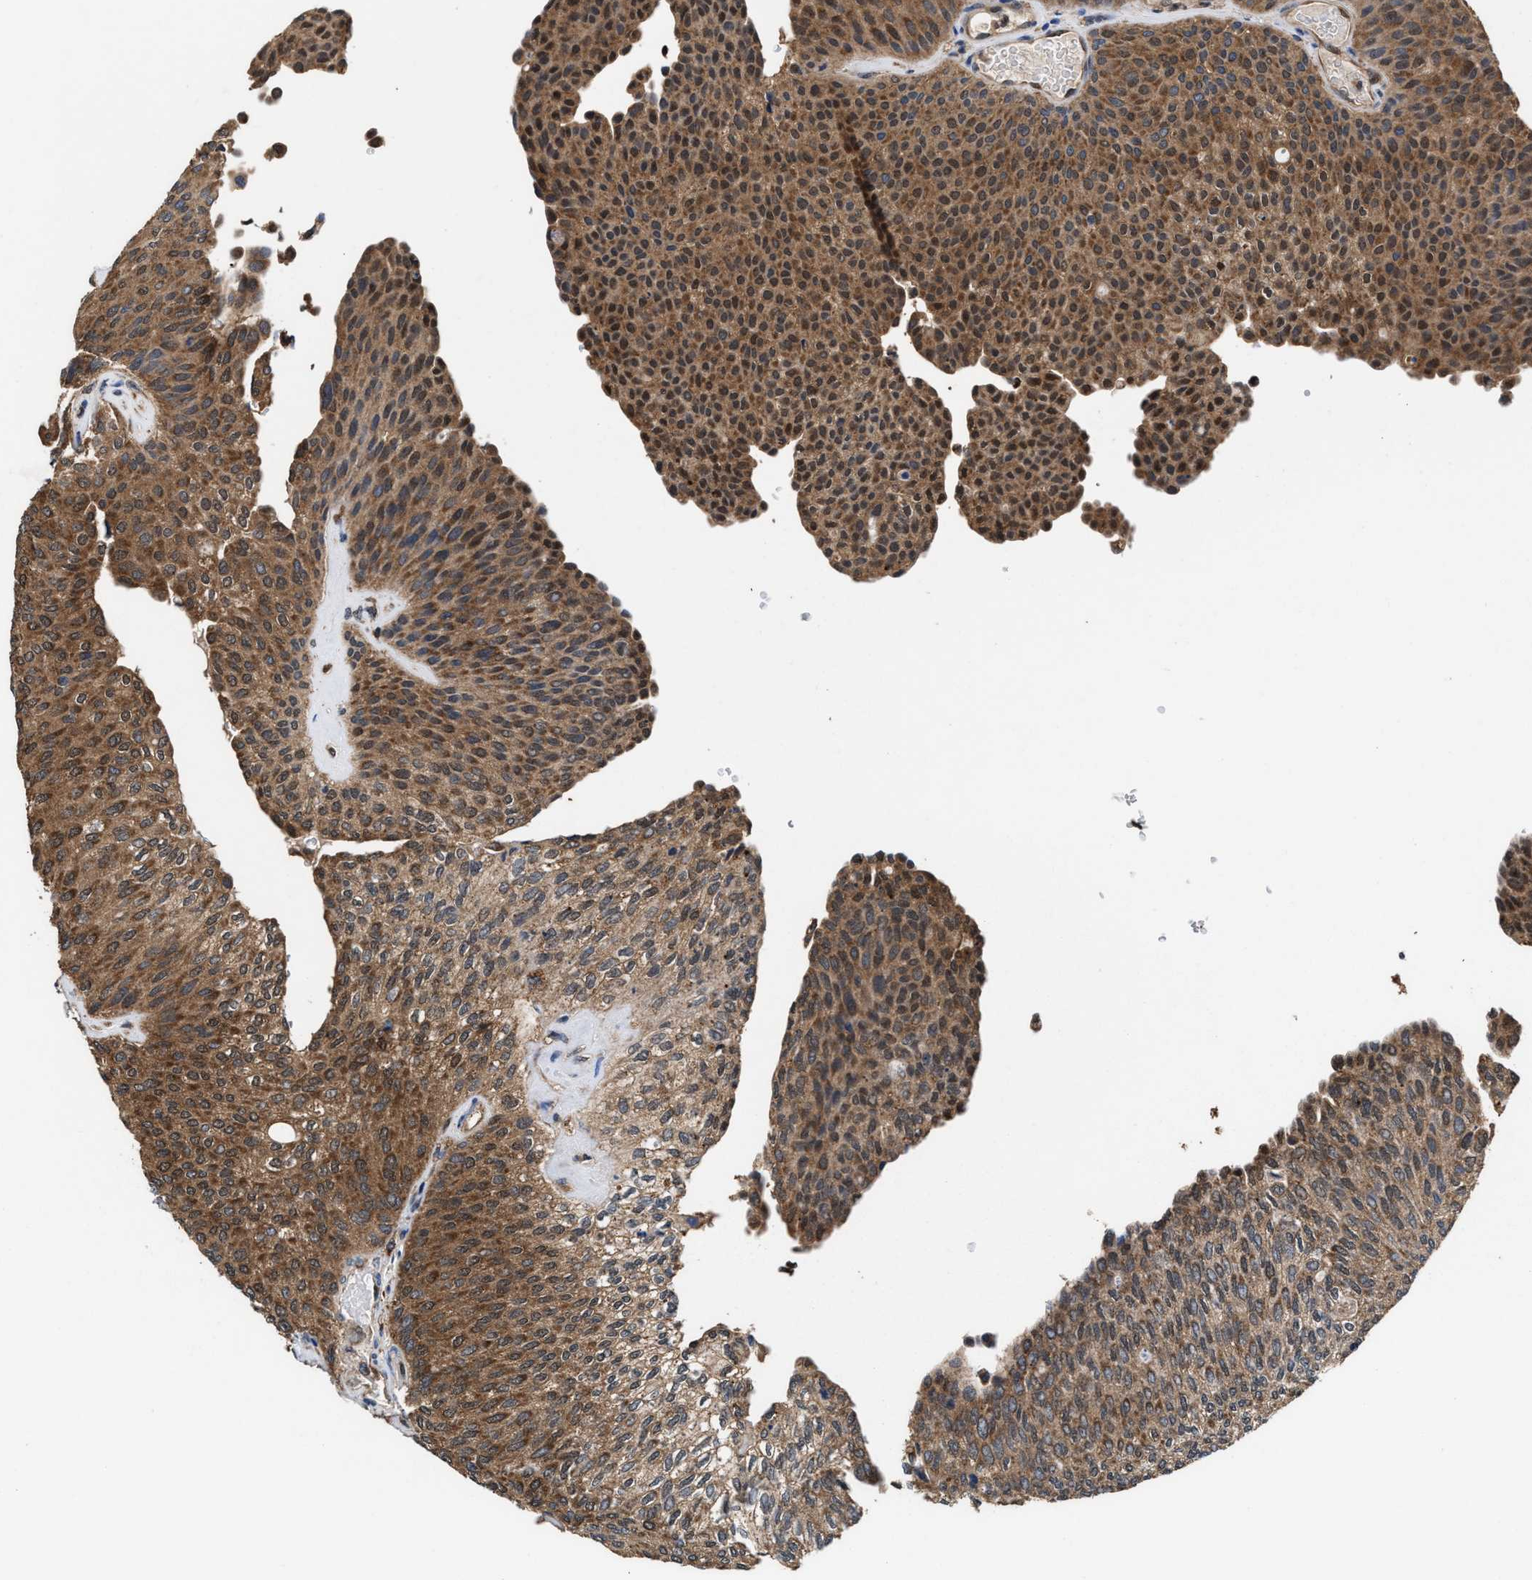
{"staining": {"intensity": "moderate", "quantity": ">75%", "location": "cytoplasmic/membranous"}, "tissue": "urothelial cancer", "cell_type": "Tumor cells", "image_type": "cancer", "snomed": [{"axis": "morphology", "description": "Urothelial carcinoma, Low grade"}, {"axis": "topography", "description": "Urinary bladder"}], "caption": "IHC (DAB (3,3'-diaminobenzidine)) staining of human urothelial cancer shows moderate cytoplasmic/membranous protein staining in about >75% of tumor cells.", "gene": "ACLY", "patient": {"sex": "female", "age": 79}}